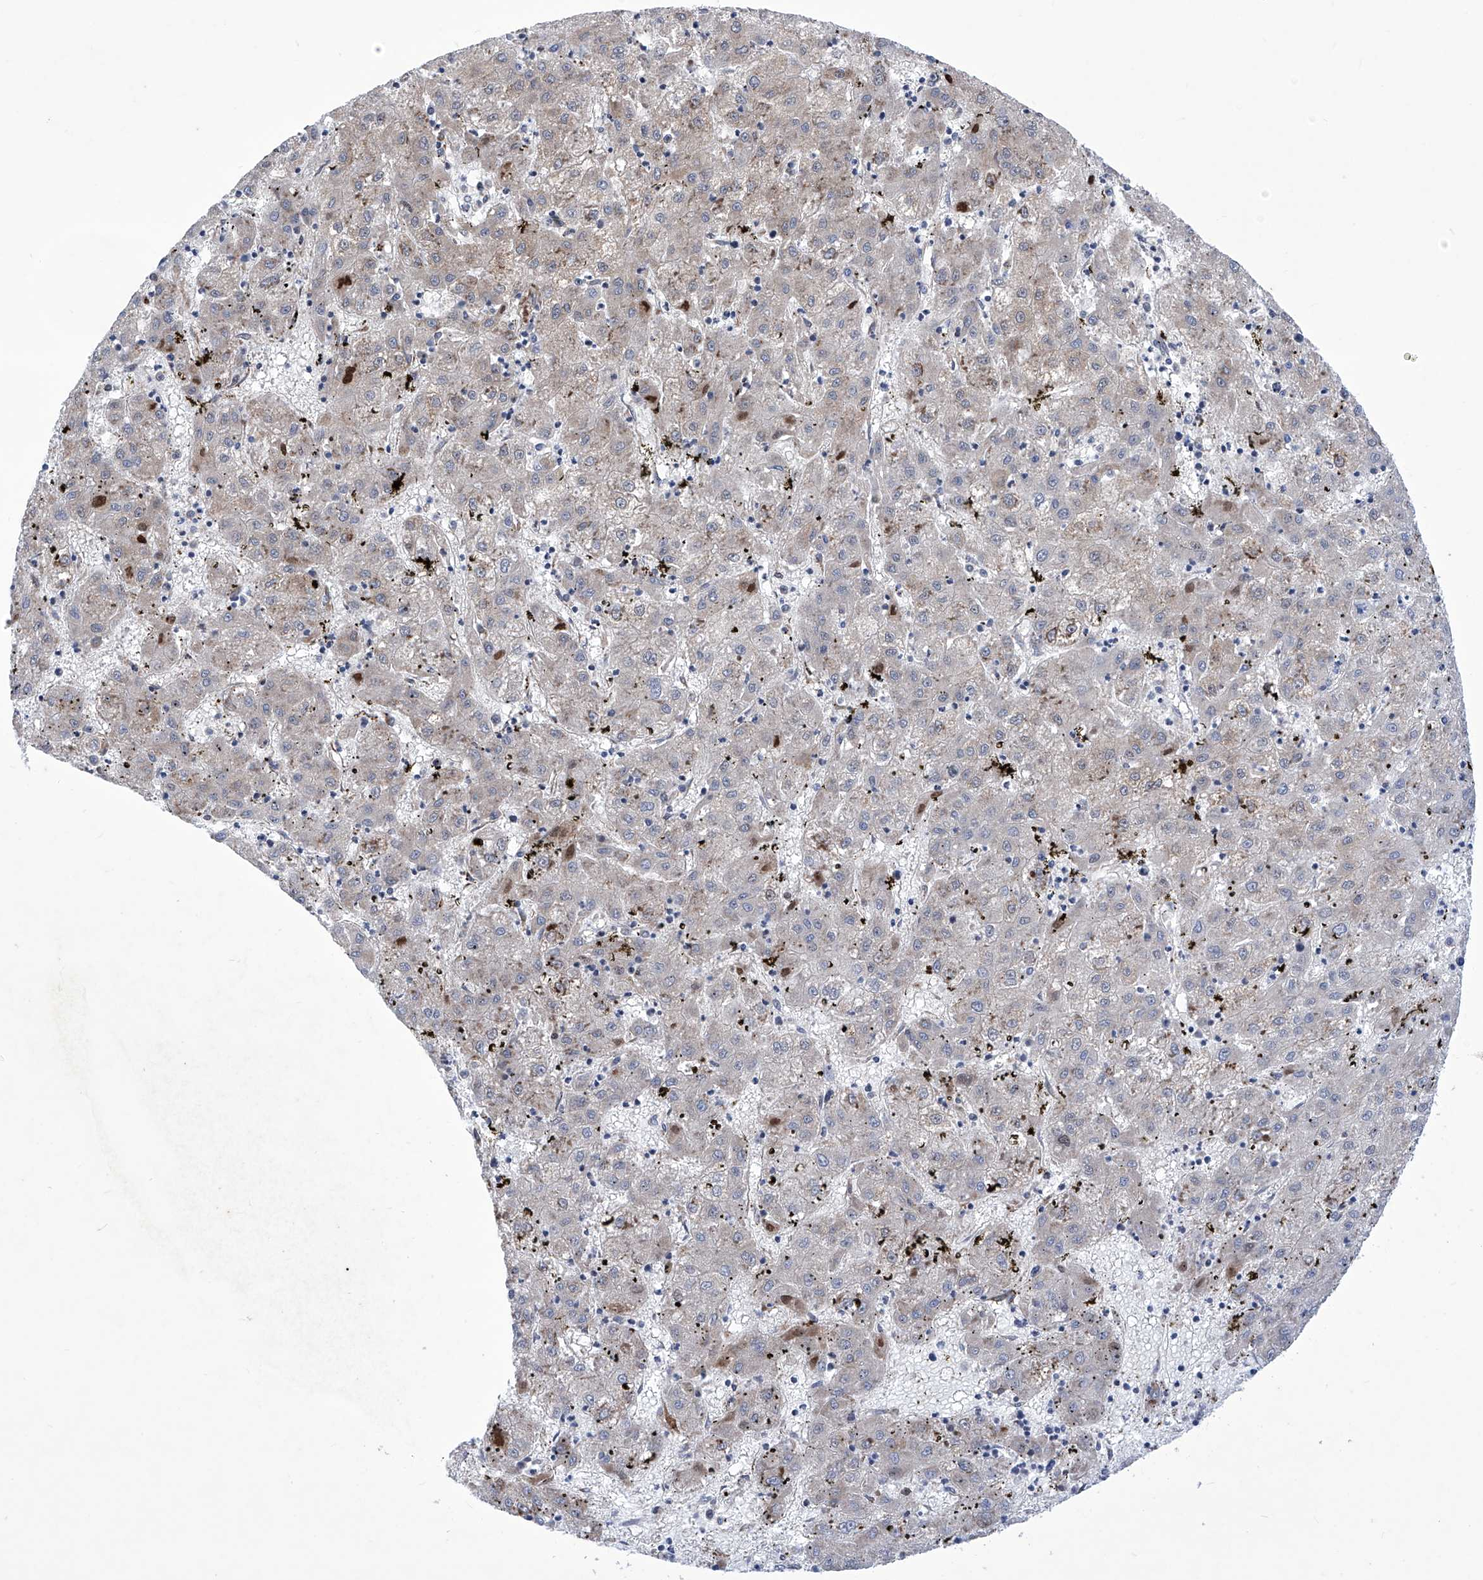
{"staining": {"intensity": "weak", "quantity": "<25%", "location": "cytoplasmic/membranous"}, "tissue": "liver cancer", "cell_type": "Tumor cells", "image_type": "cancer", "snomed": [{"axis": "morphology", "description": "Carcinoma, Hepatocellular, NOS"}, {"axis": "topography", "description": "Liver"}], "caption": "DAB (3,3'-diaminobenzidine) immunohistochemical staining of human liver cancer (hepatocellular carcinoma) demonstrates no significant expression in tumor cells. The staining is performed using DAB brown chromogen with nuclei counter-stained in using hematoxylin.", "gene": "KTI12", "patient": {"sex": "male", "age": 72}}